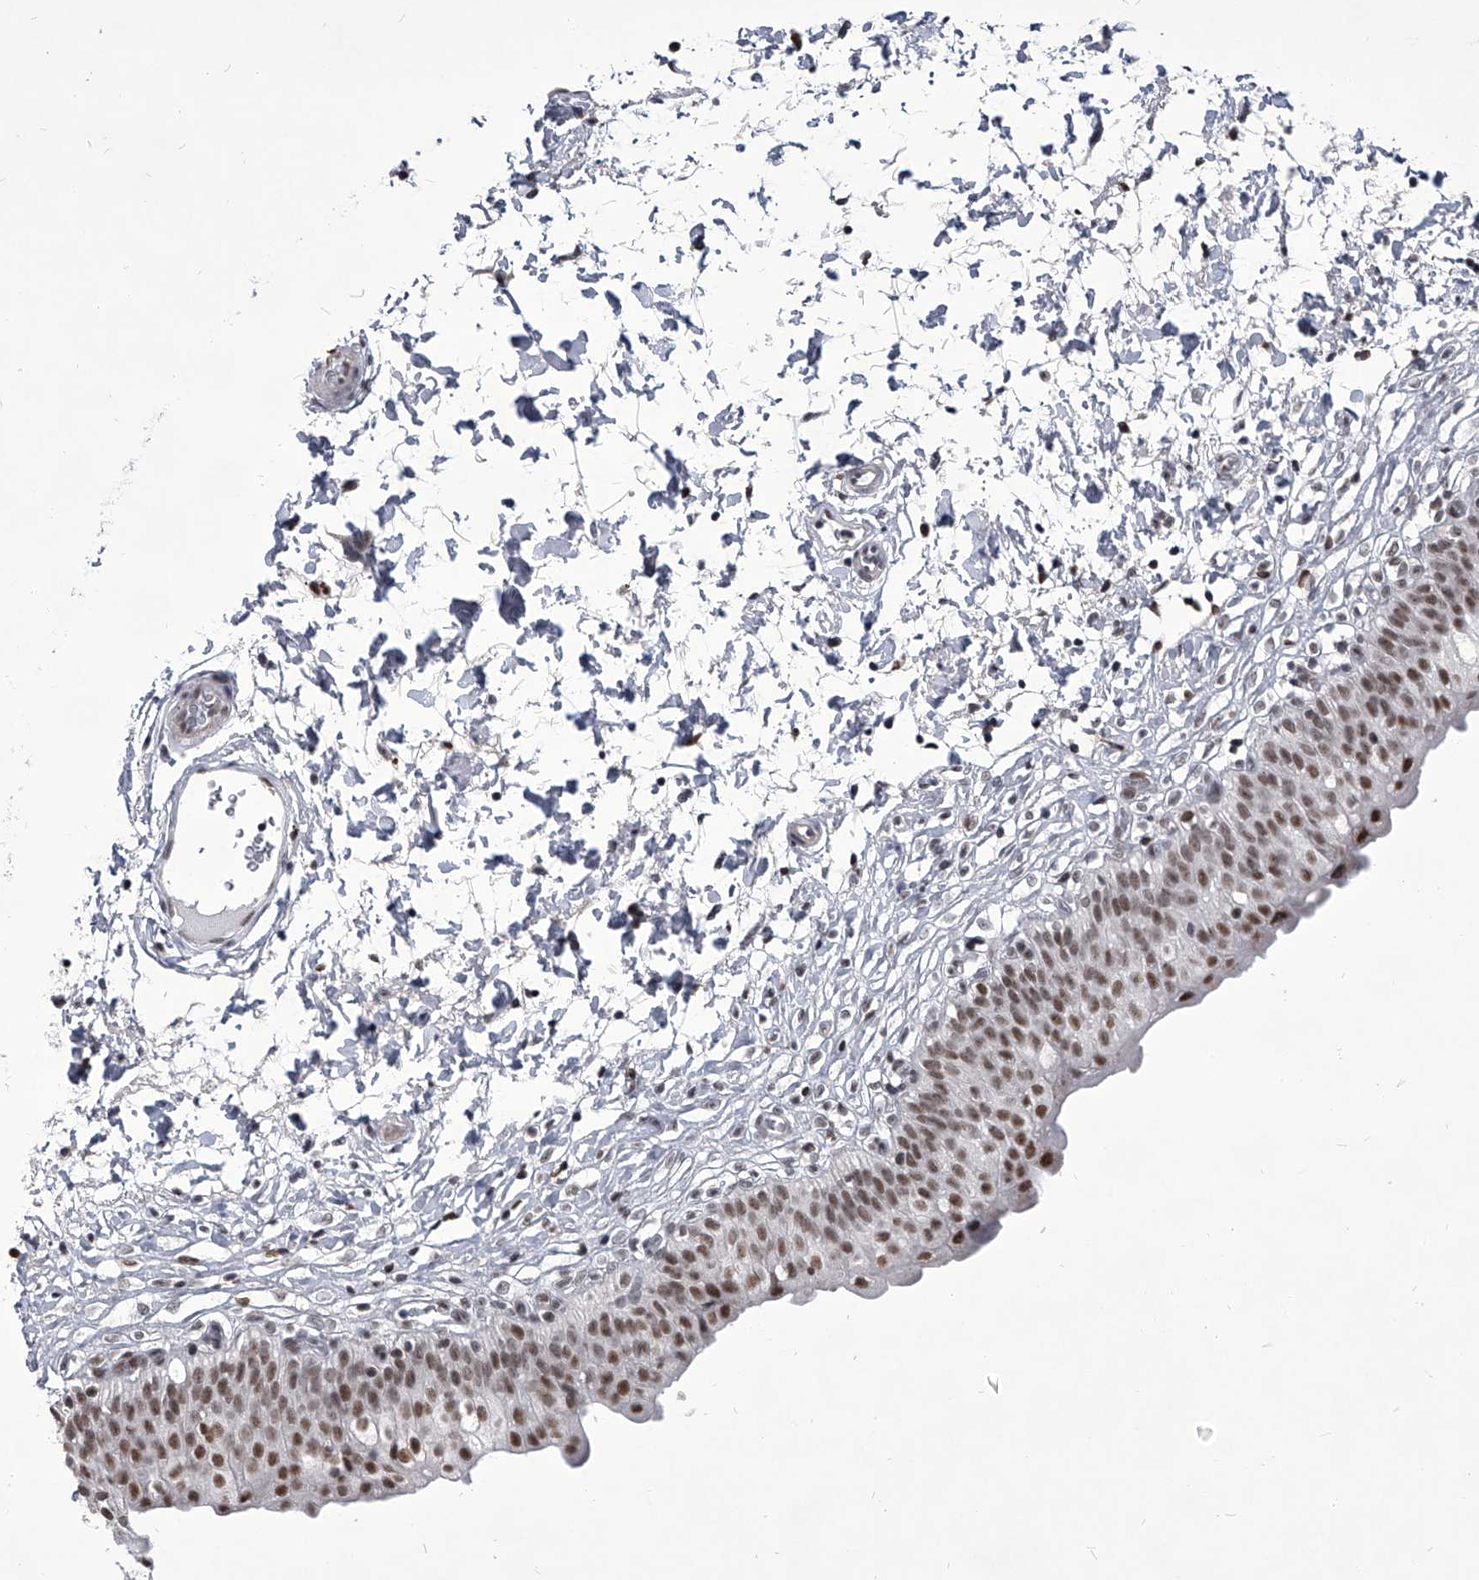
{"staining": {"intensity": "strong", "quantity": ">75%", "location": "nuclear"}, "tissue": "urinary bladder", "cell_type": "Urothelial cells", "image_type": "normal", "snomed": [{"axis": "morphology", "description": "Normal tissue, NOS"}, {"axis": "topography", "description": "Urinary bladder"}], "caption": "Brown immunohistochemical staining in benign human urinary bladder demonstrates strong nuclear positivity in approximately >75% of urothelial cells.", "gene": "PPIL4", "patient": {"sex": "male", "age": 55}}